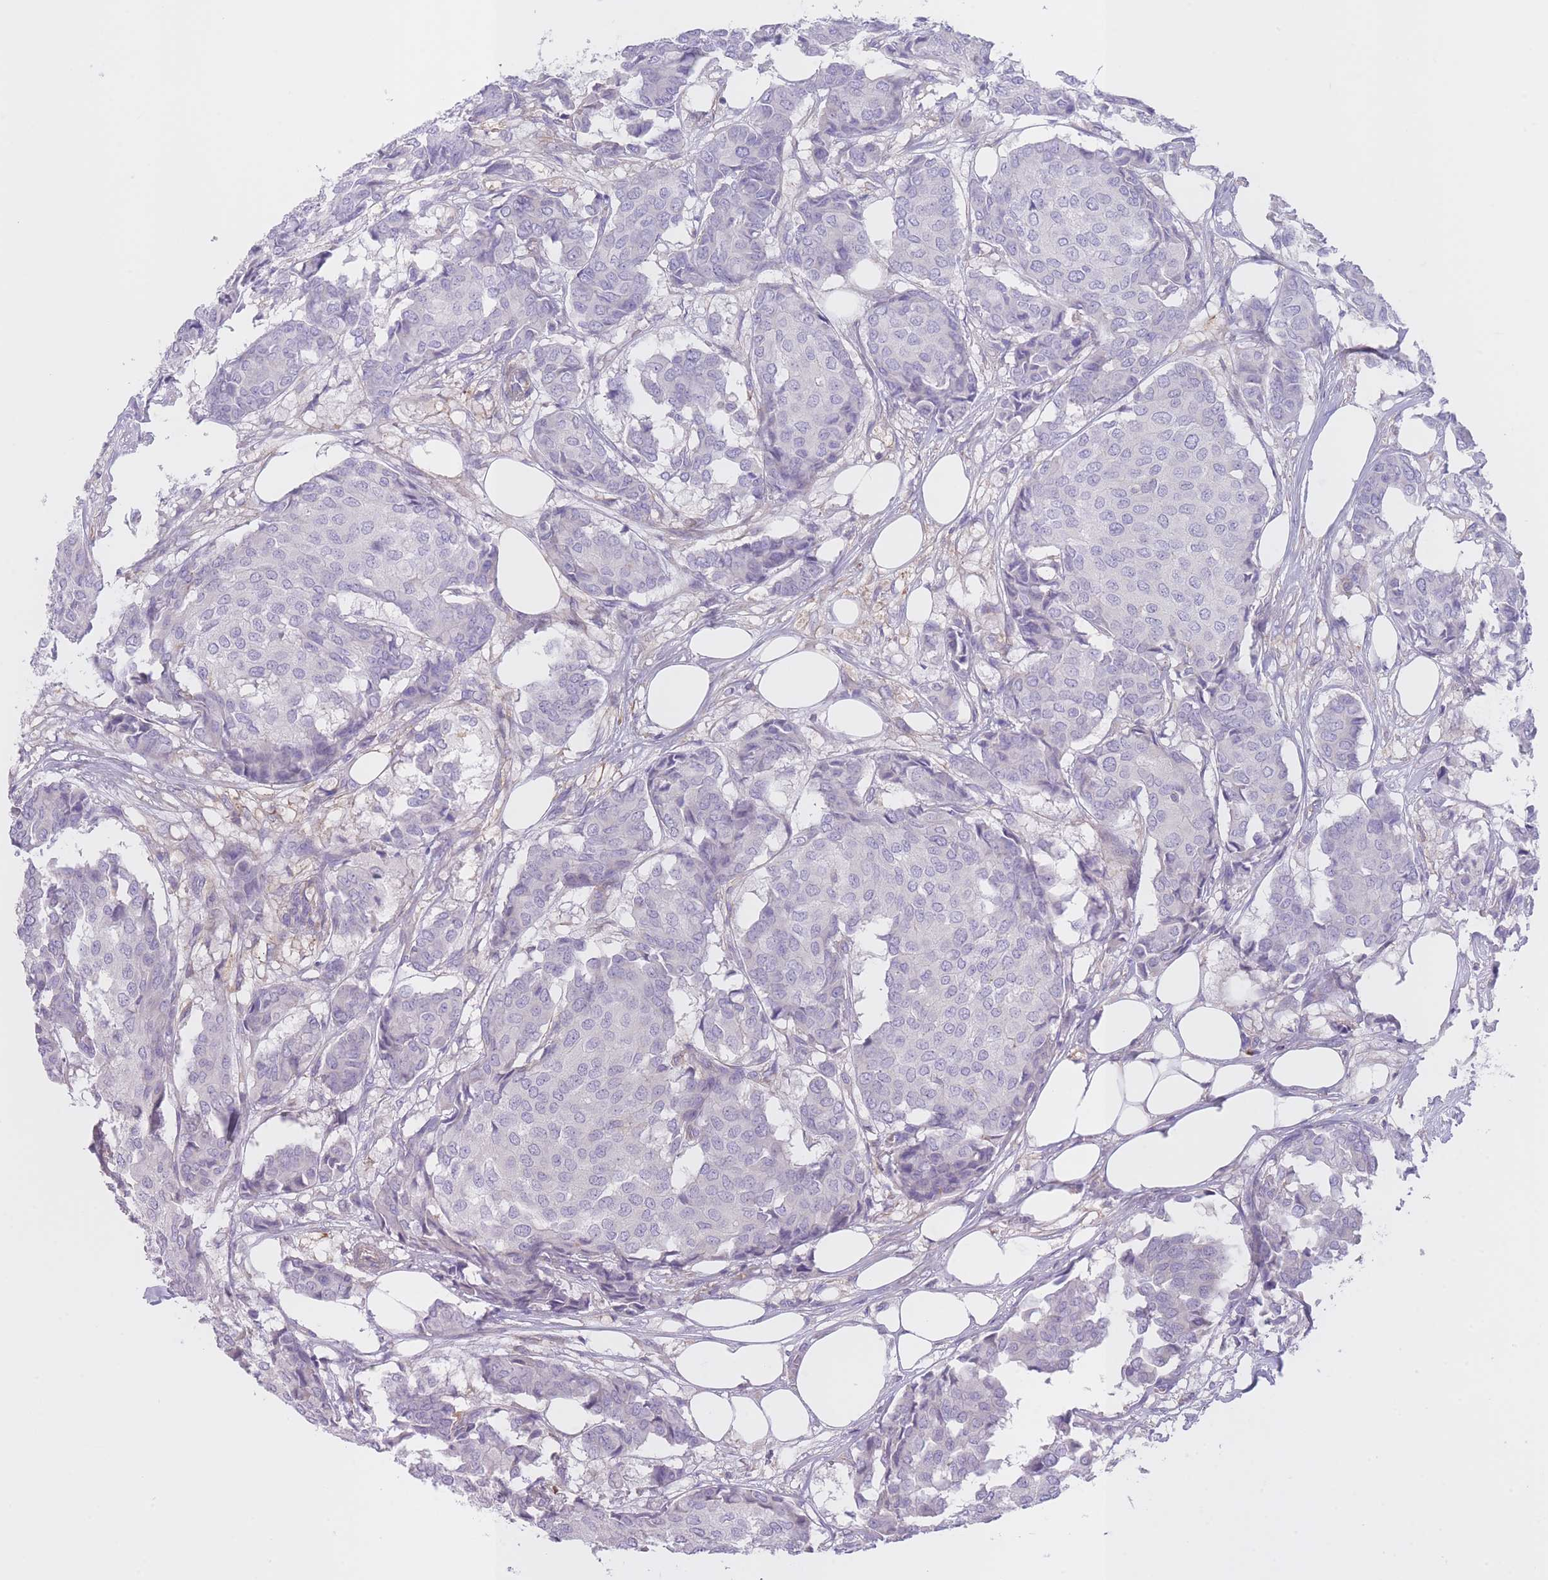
{"staining": {"intensity": "negative", "quantity": "none", "location": "none"}, "tissue": "breast cancer", "cell_type": "Tumor cells", "image_type": "cancer", "snomed": [{"axis": "morphology", "description": "Duct carcinoma"}, {"axis": "topography", "description": "Breast"}], "caption": "Protein analysis of intraductal carcinoma (breast) reveals no significant expression in tumor cells.", "gene": "LDB3", "patient": {"sex": "female", "age": 75}}